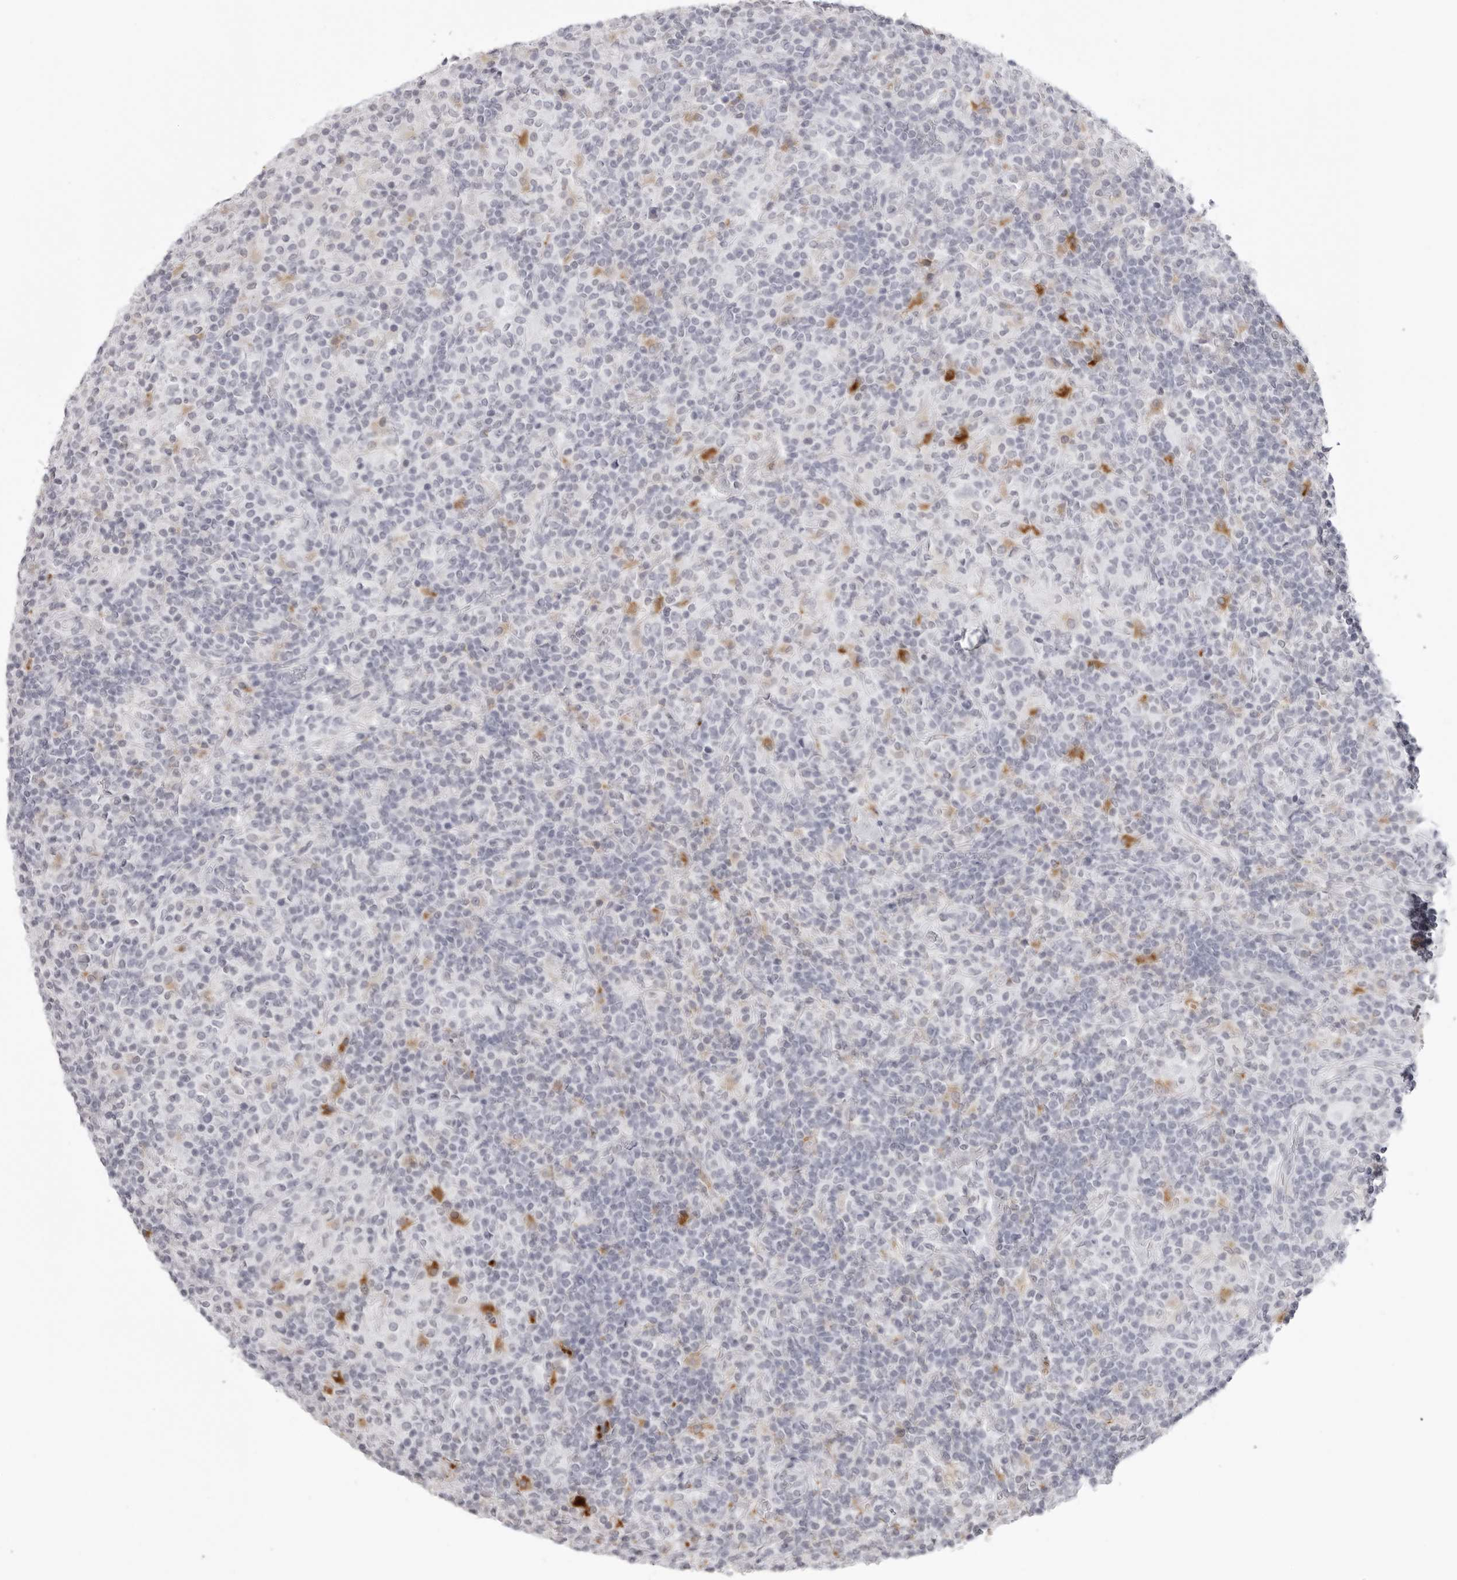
{"staining": {"intensity": "negative", "quantity": "none", "location": "none"}, "tissue": "lymphoma", "cell_type": "Tumor cells", "image_type": "cancer", "snomed": [{"axis": "morphology", "description": "Hodgkin's disease, NOS"}, {"axis": "topography", "description": "Lymph node"}], "caption": "This photomicrograph is of lymphoma stained with immunohistochemistry (IHC) to label a protein in brown with the nuclei are counter-stained blue. There is no expression in tumor cells.", "gene": "IL25", "patient": {"sex": "male", "age": 70}}